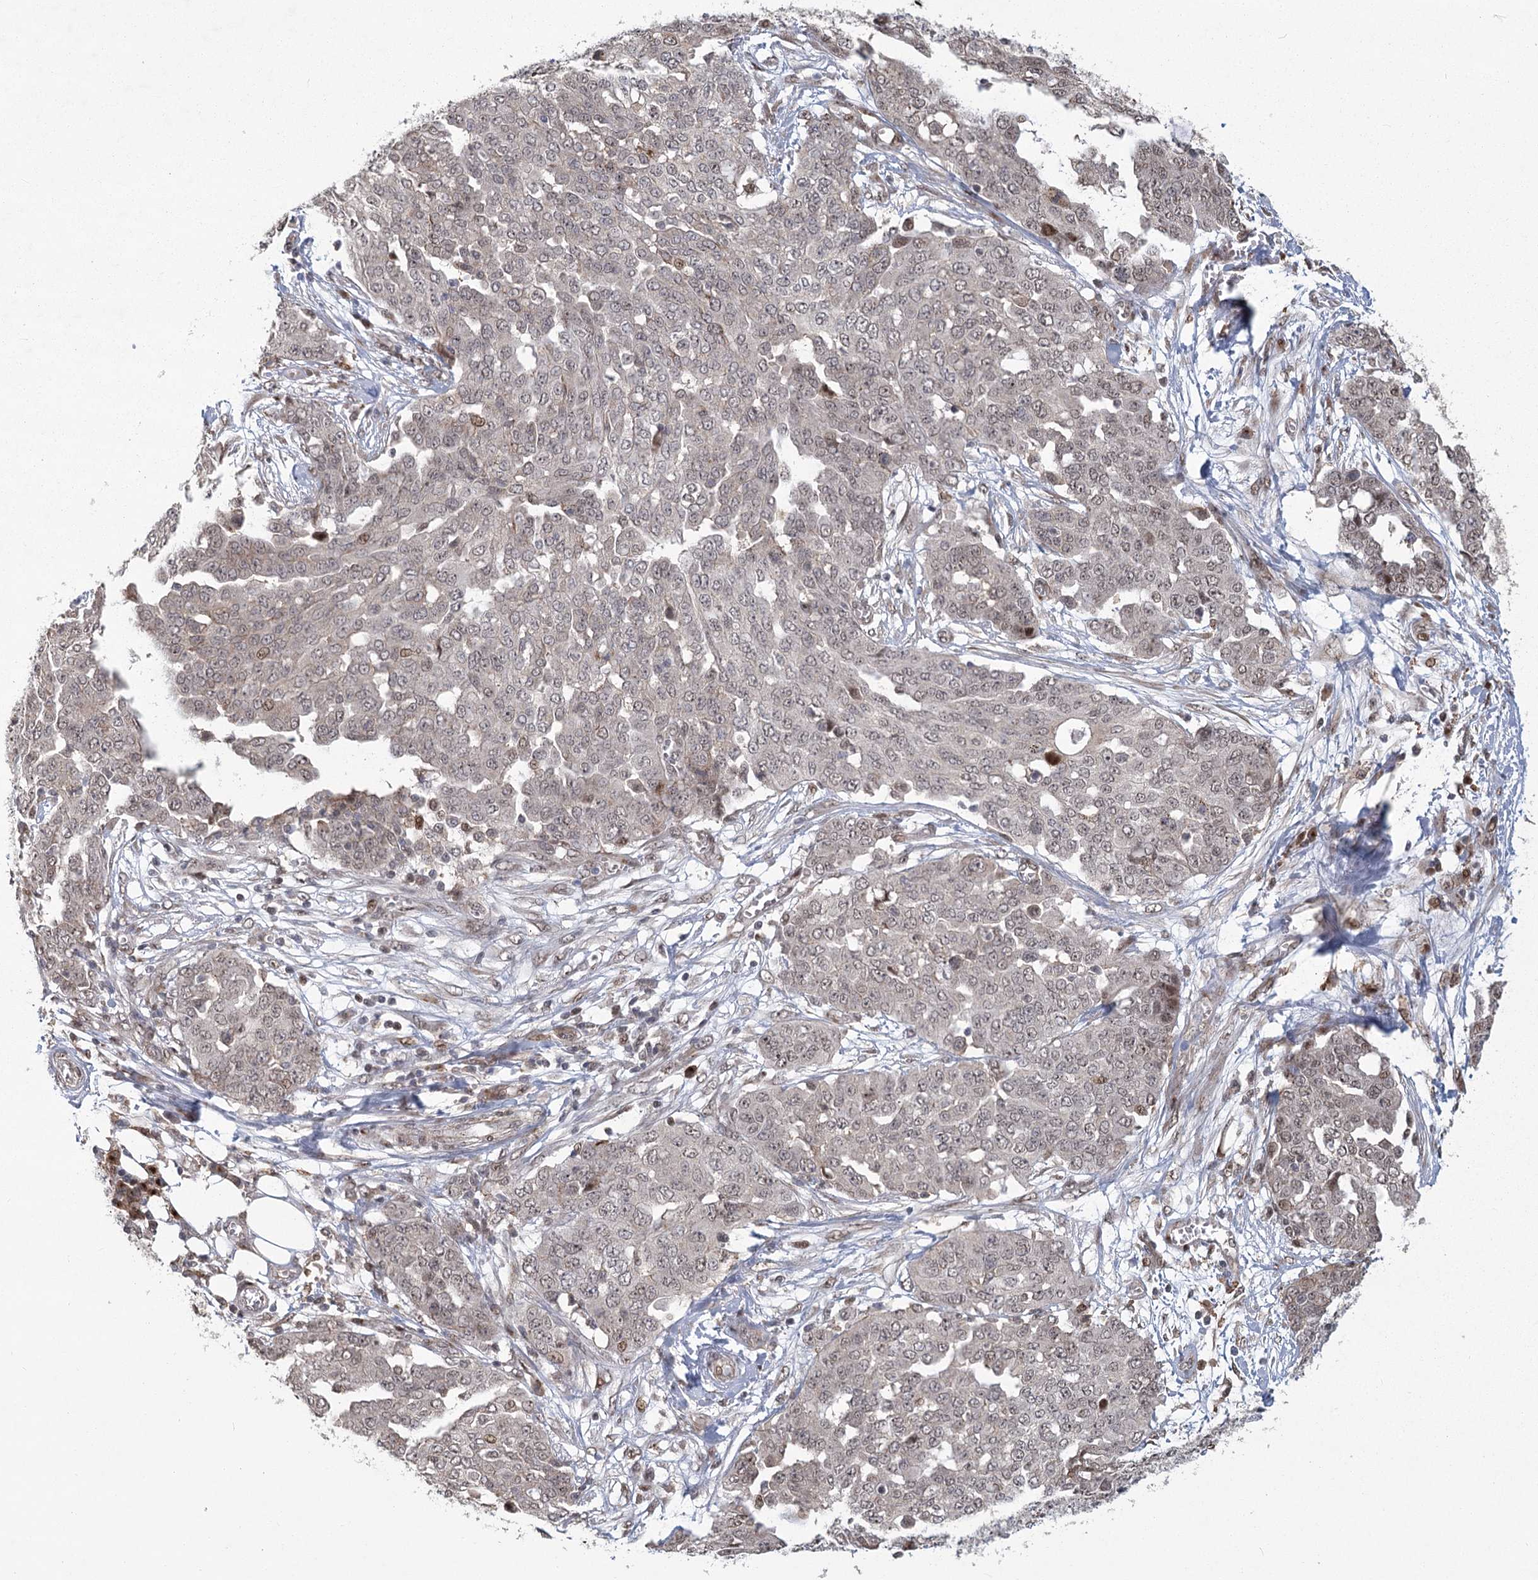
{"staining": {"intensity": "weak", "quantity": "25%-75%", "location": "nuclear"}, "tissue": "ovarian cancer", "cell_type": "Tumor cells", "image_type": "cancer", "snomed": [{"axis": "morphology", "description": "Cystadenocarcinoma, serous, NOS"}, {"axis": "topography", "description": "Soft tissue"}, {"axis": "topography", "description": "Ovary"}], "caption": "Ovarian serous cystadenocarcinoma stained with DAB IHC shows low levels of weak nuclear staining in approximately 25%-75% of tumor cells. The protein of interest is stained brown, and the nuclei are stained in blue (DAB IHC with brightfield microscopy, high magnification).", "gene": "PARM1", "patient": {"sex": "female", "age": 57}}